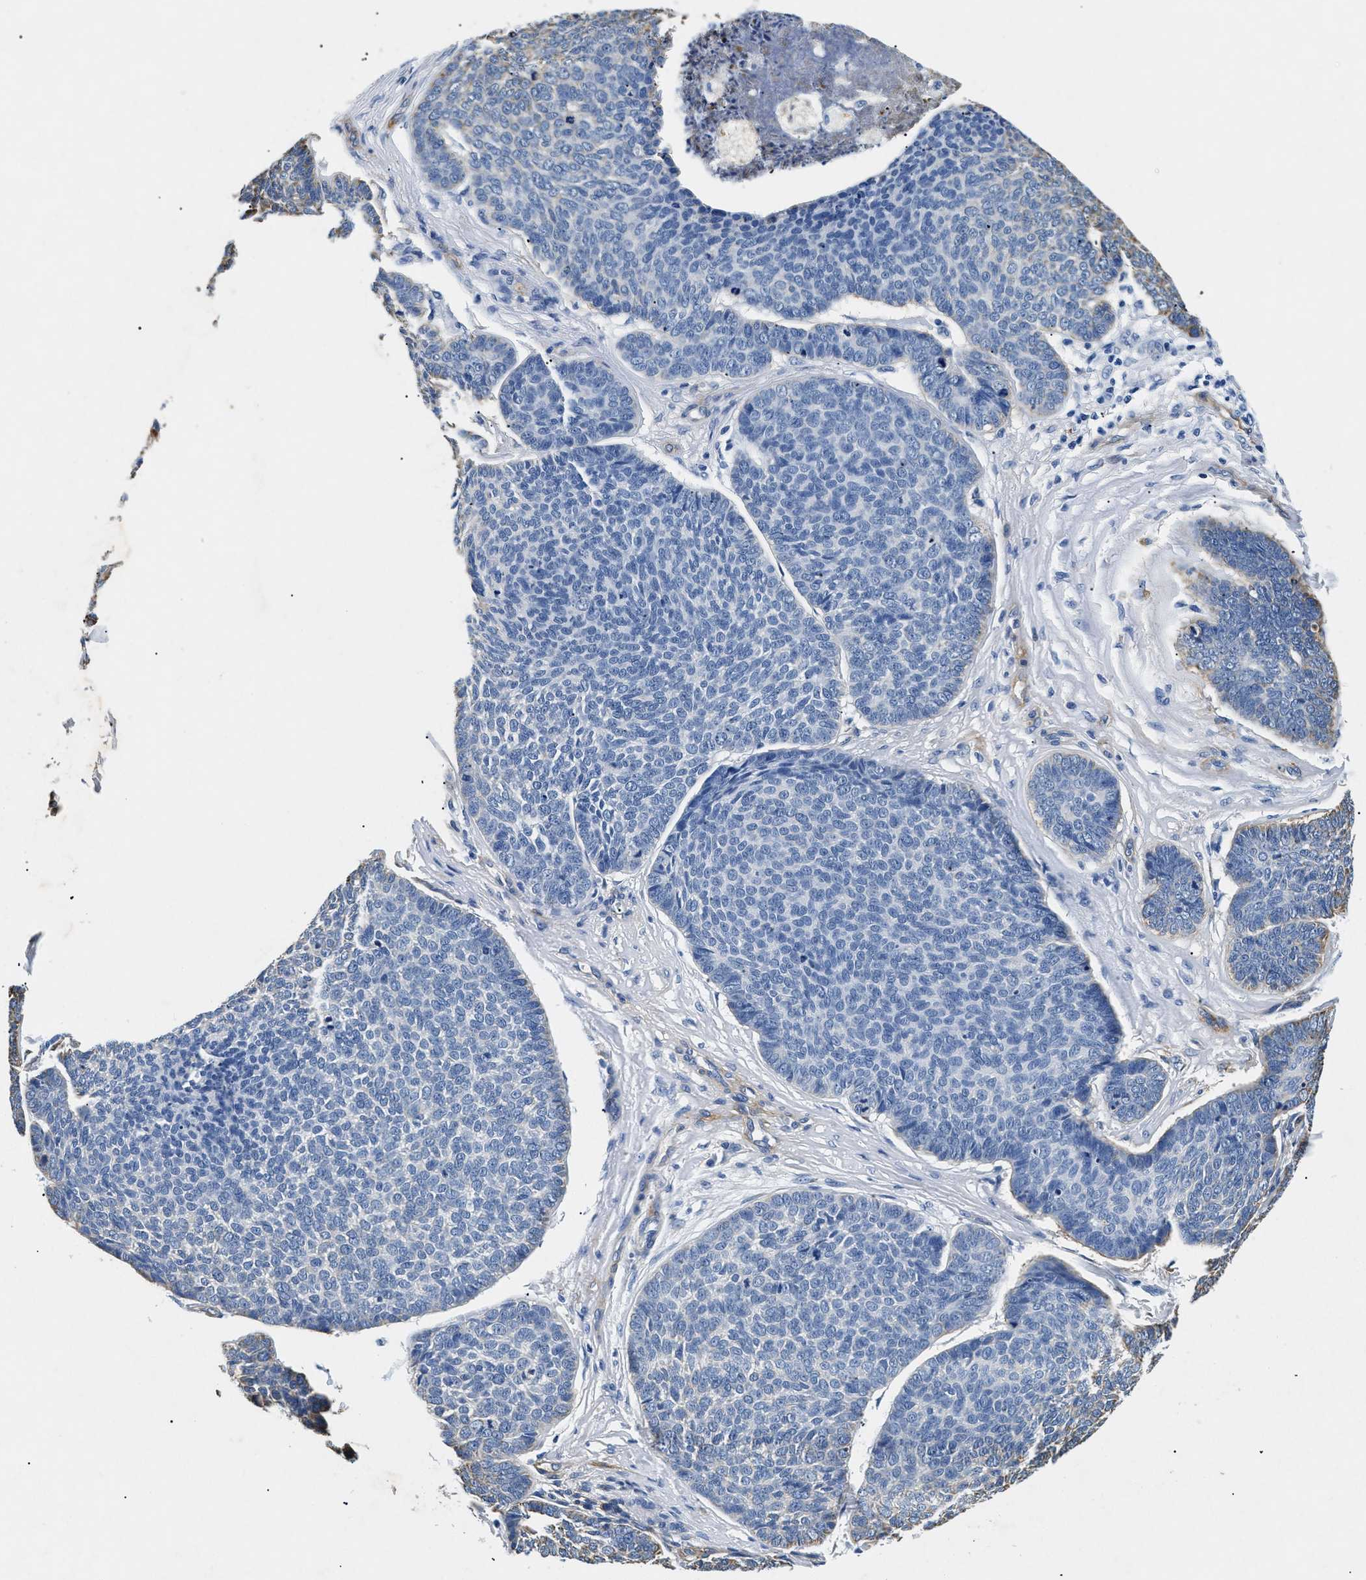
{"staining": {"intensity": "weak", "quantity": "<25%", "location": "cytoplasmic/membranous"}, "tissue": "skin cancer", "cell_type": "Tumor cells", "image_type": "cancer", "snomed": [{"axis": "morphology", "description": "Basal cell carcinoma"}, {"axis": "topography", "description": "Skin"}], "caption": "Image shows no significant protein positivity in tumor cells of skin cancer. (Brightfield microscopy of DAB IHC at high magnification).", "gene": "LAMA3", "patient": {"sex": "male", "age": 84}}